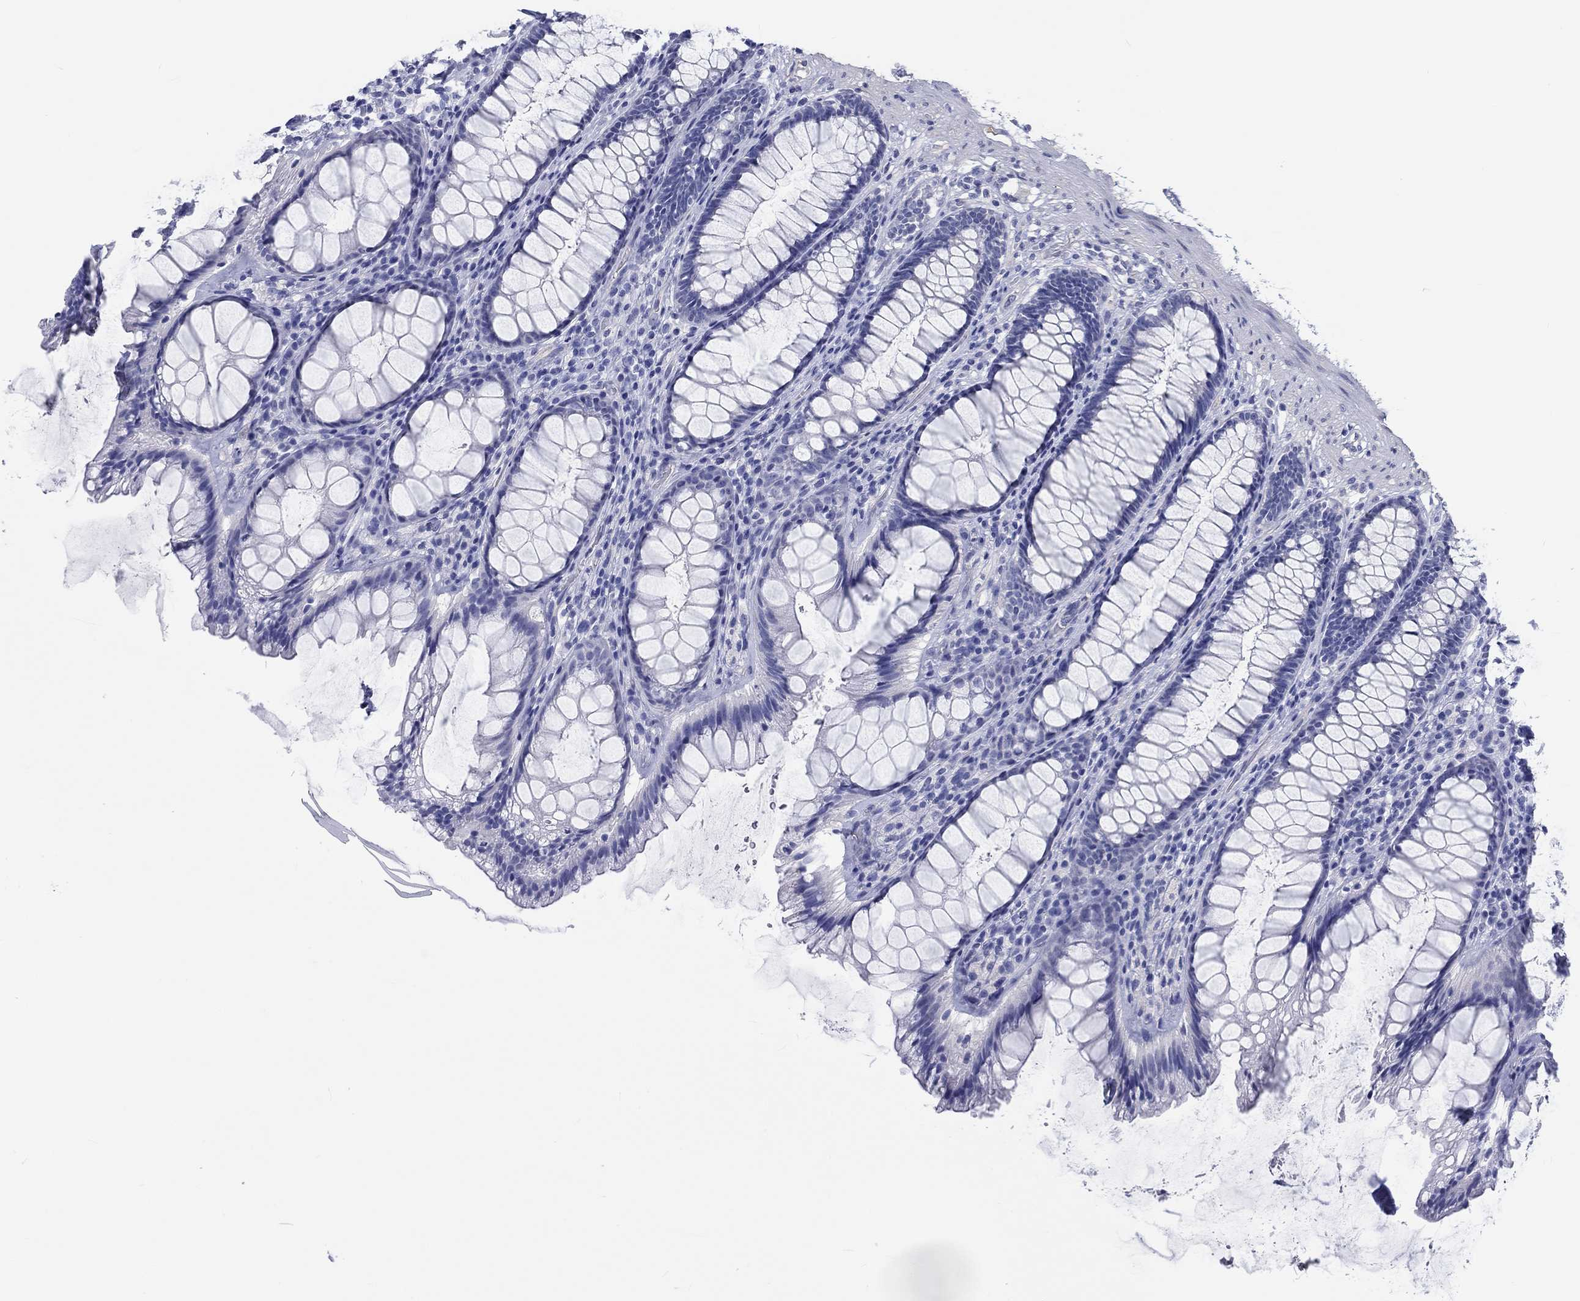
{"staining": {"intensity": "negative", "quantity": "none", "location": "none"}, "tissue": "rectum", "cell_type": "Glandular cells", "image_type": "normal", "snomed": [{"axis": "morphology", "description": "Normal tissue, NOS"}, {"axis": "topography", "description": "Rectum"}], "caption": "DAB (3,3'-diaminobenzidine) immunohistochemical staining of unremarkable rectum displays no significant positivity in glandular cells.", "gene": "CDY1B", "patient": {"sex": "male", "age": 72}}